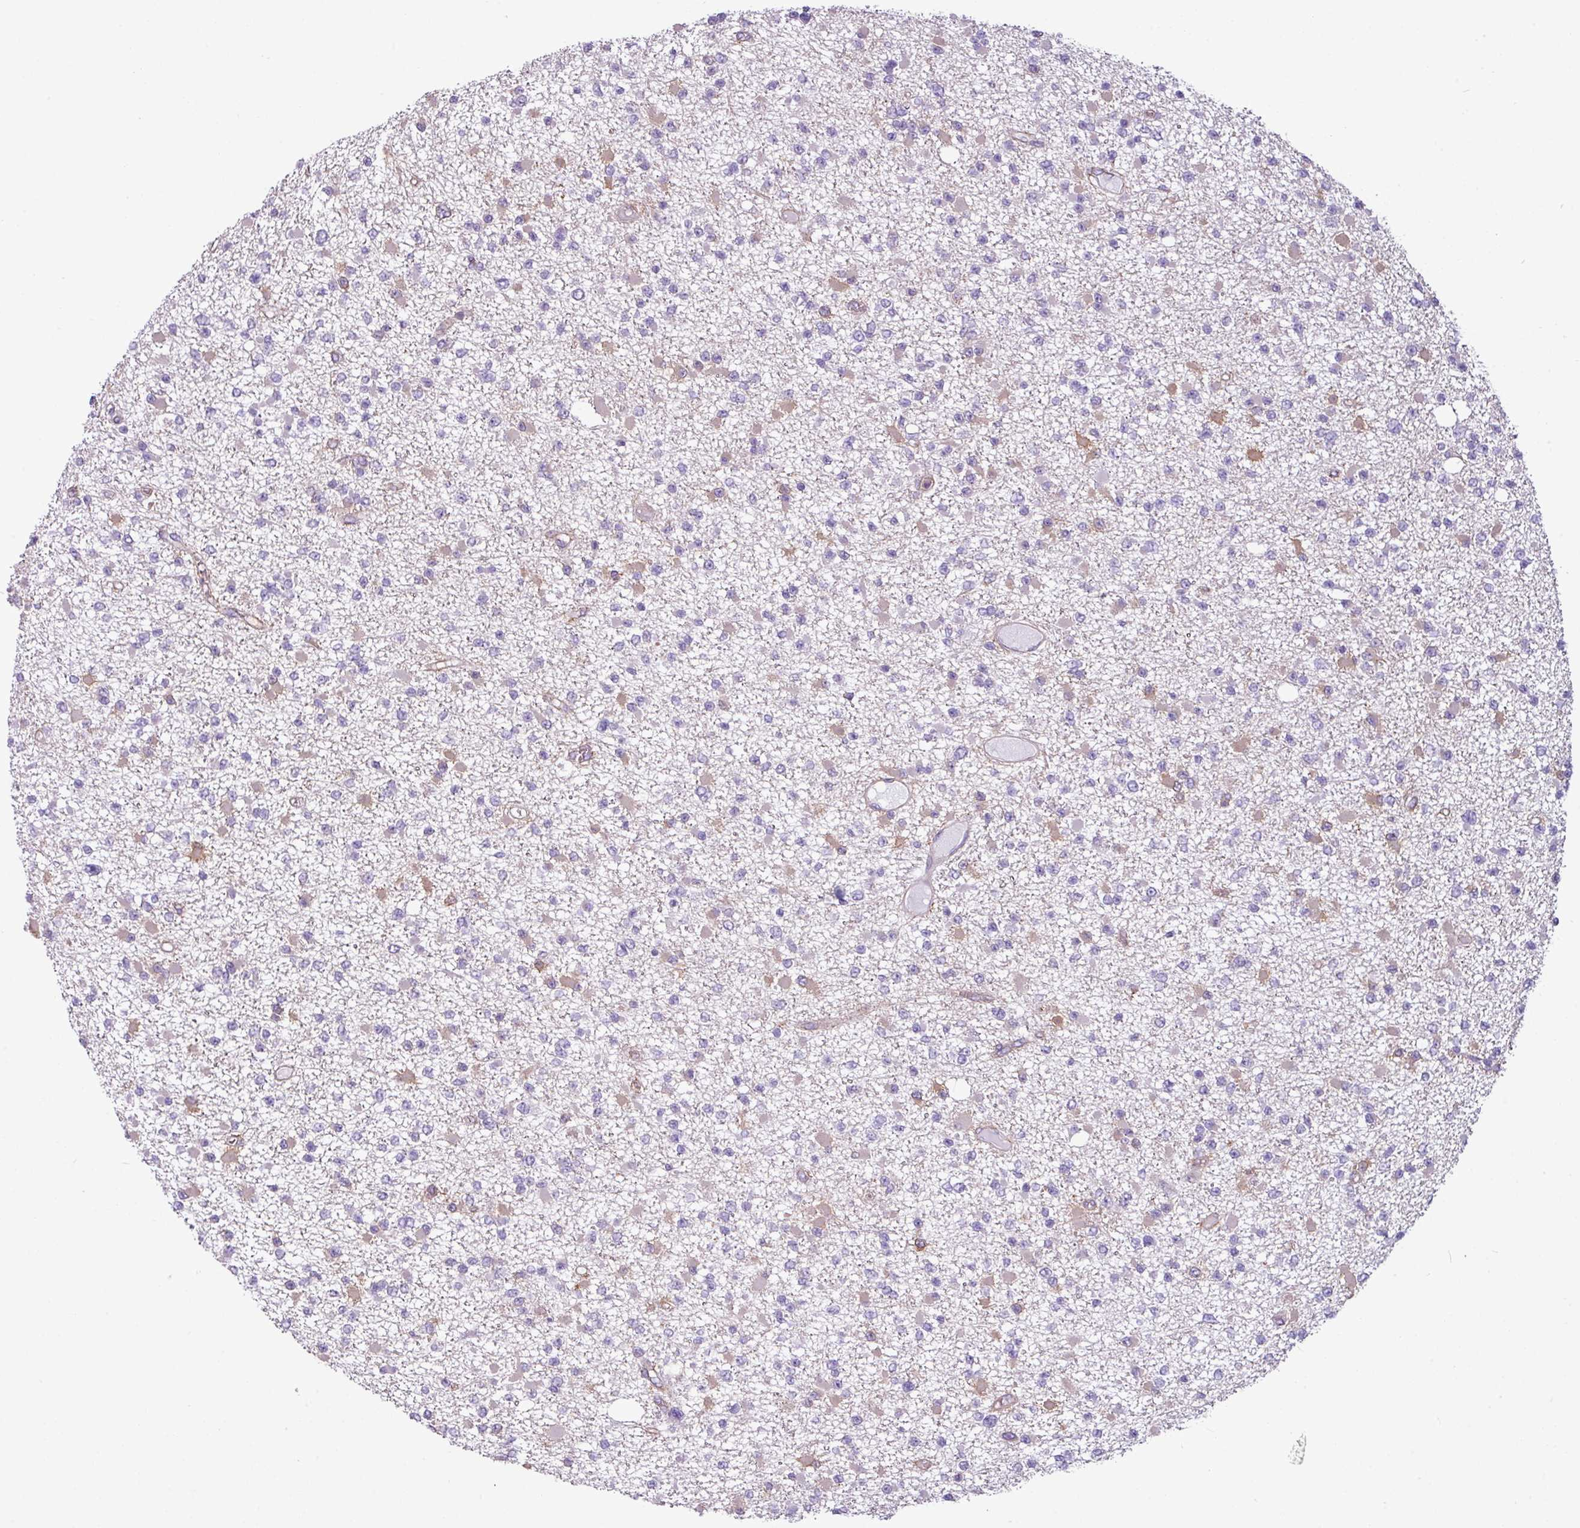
{"staining": {"intensity": "negative", "quantity": "none", "location": "none"}, "tissue": "glioma", "cell_type": "Tumor cells", "image_type": "cancer", "snomed": [{"axis": "morphology", "description": "Glioma, malignant, Low grade"}, {"axis": "topography", "description": "Brain"}], "caption": "This is a micrograph of IHC staining of malignant low-grade glioma, which shows no expression in tumor cells.", "gene": "XNDC1N", "patient": {"sex": "female", "age": 22}}